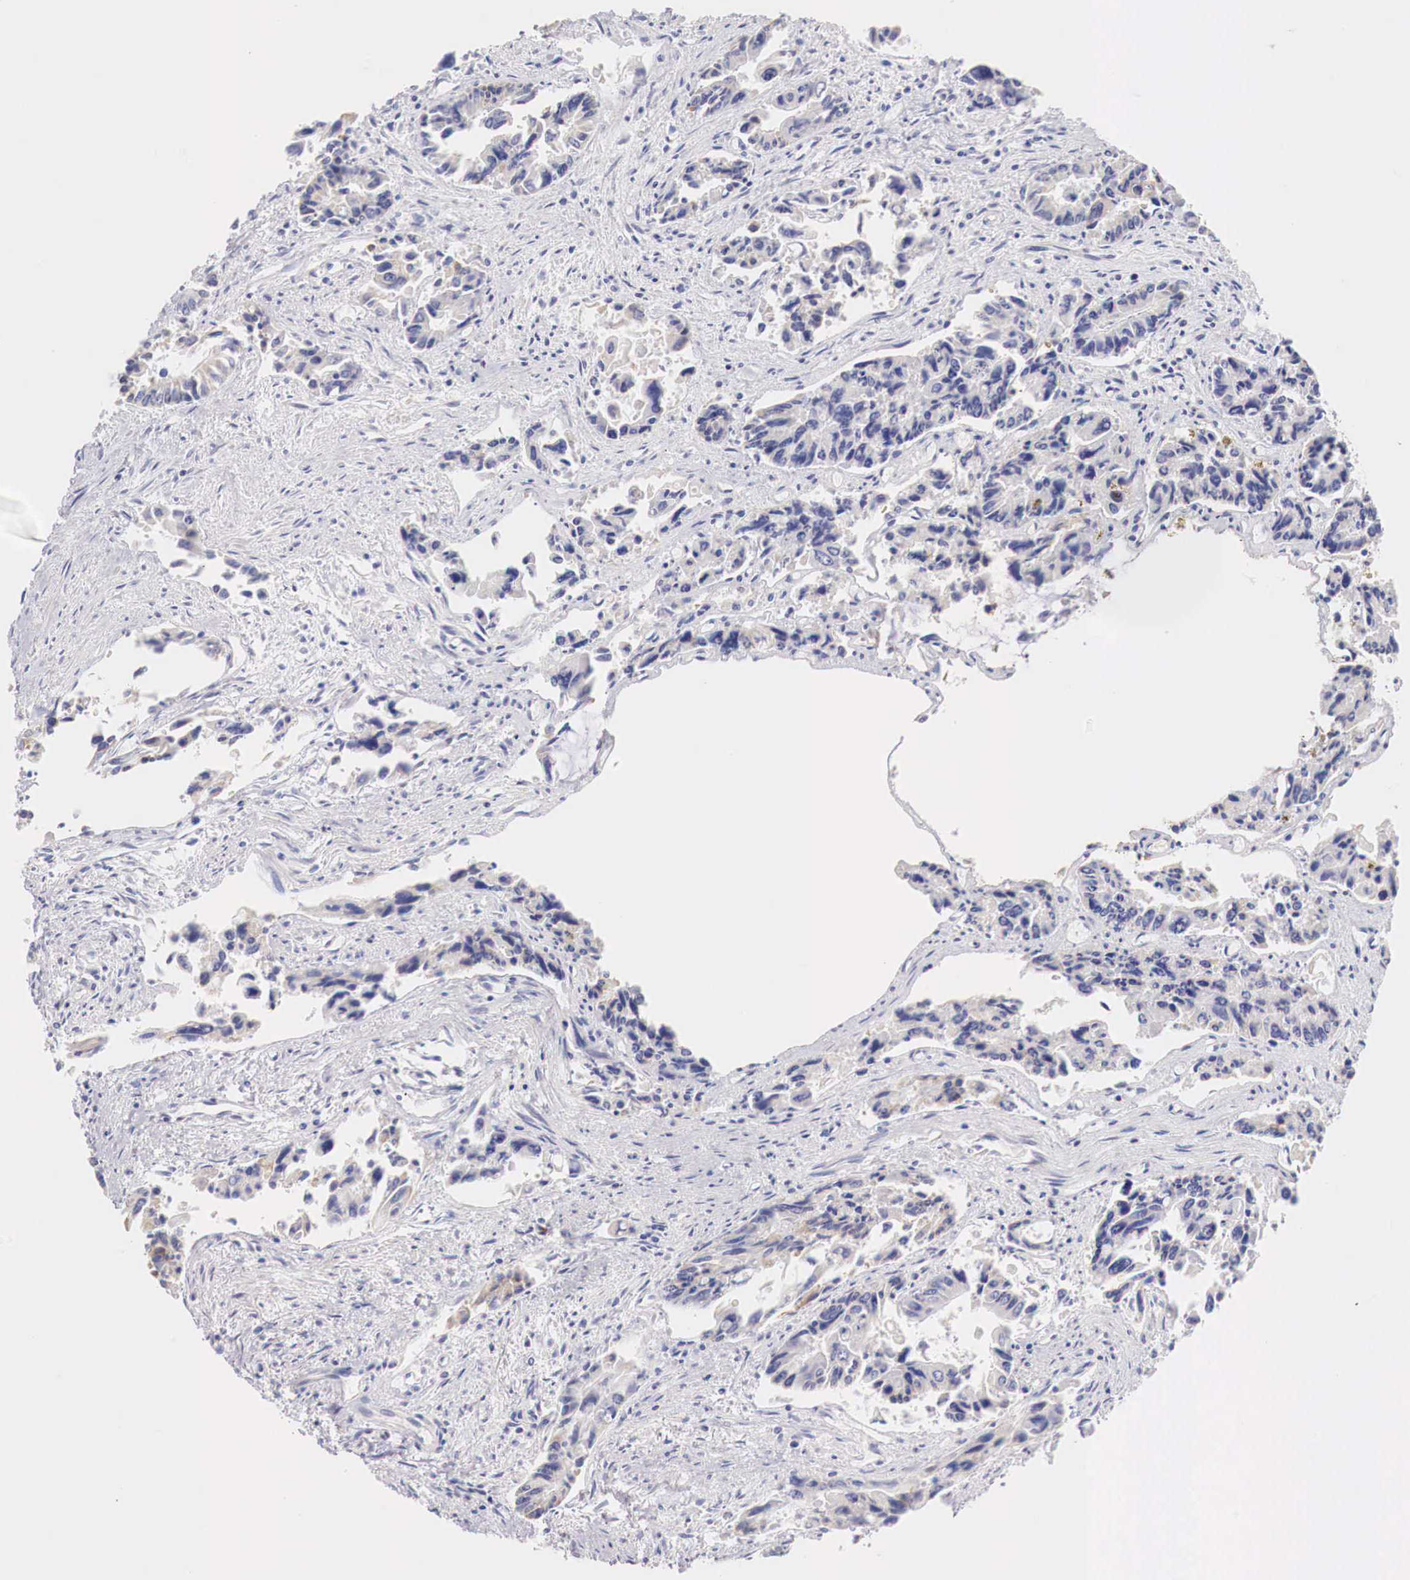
{"staining": {"intensity": "weak", "quantity": "25%-75%", "location": "cytoplasmic/membranous"}, "tissue": "colorectal cancer", "cell_type": "Tumor cells", "image_type": "cancer", "snomed": [{"axis": "morphology", "description": "Adenocarcinoma, NOS"}, {"axis": "topography", "description": "Rectum"}], "caption": "Immunohistochemistry (IHC) micrograph of human adenocarcinoma (colorectal) stained for a protein (brown), which displays low levels of weak cytoplasmic/membranous expression in approximately 25%-75% of tumor cells.", "gene": "IDH3G", "patient": {"sex": "male", "age": 76}}